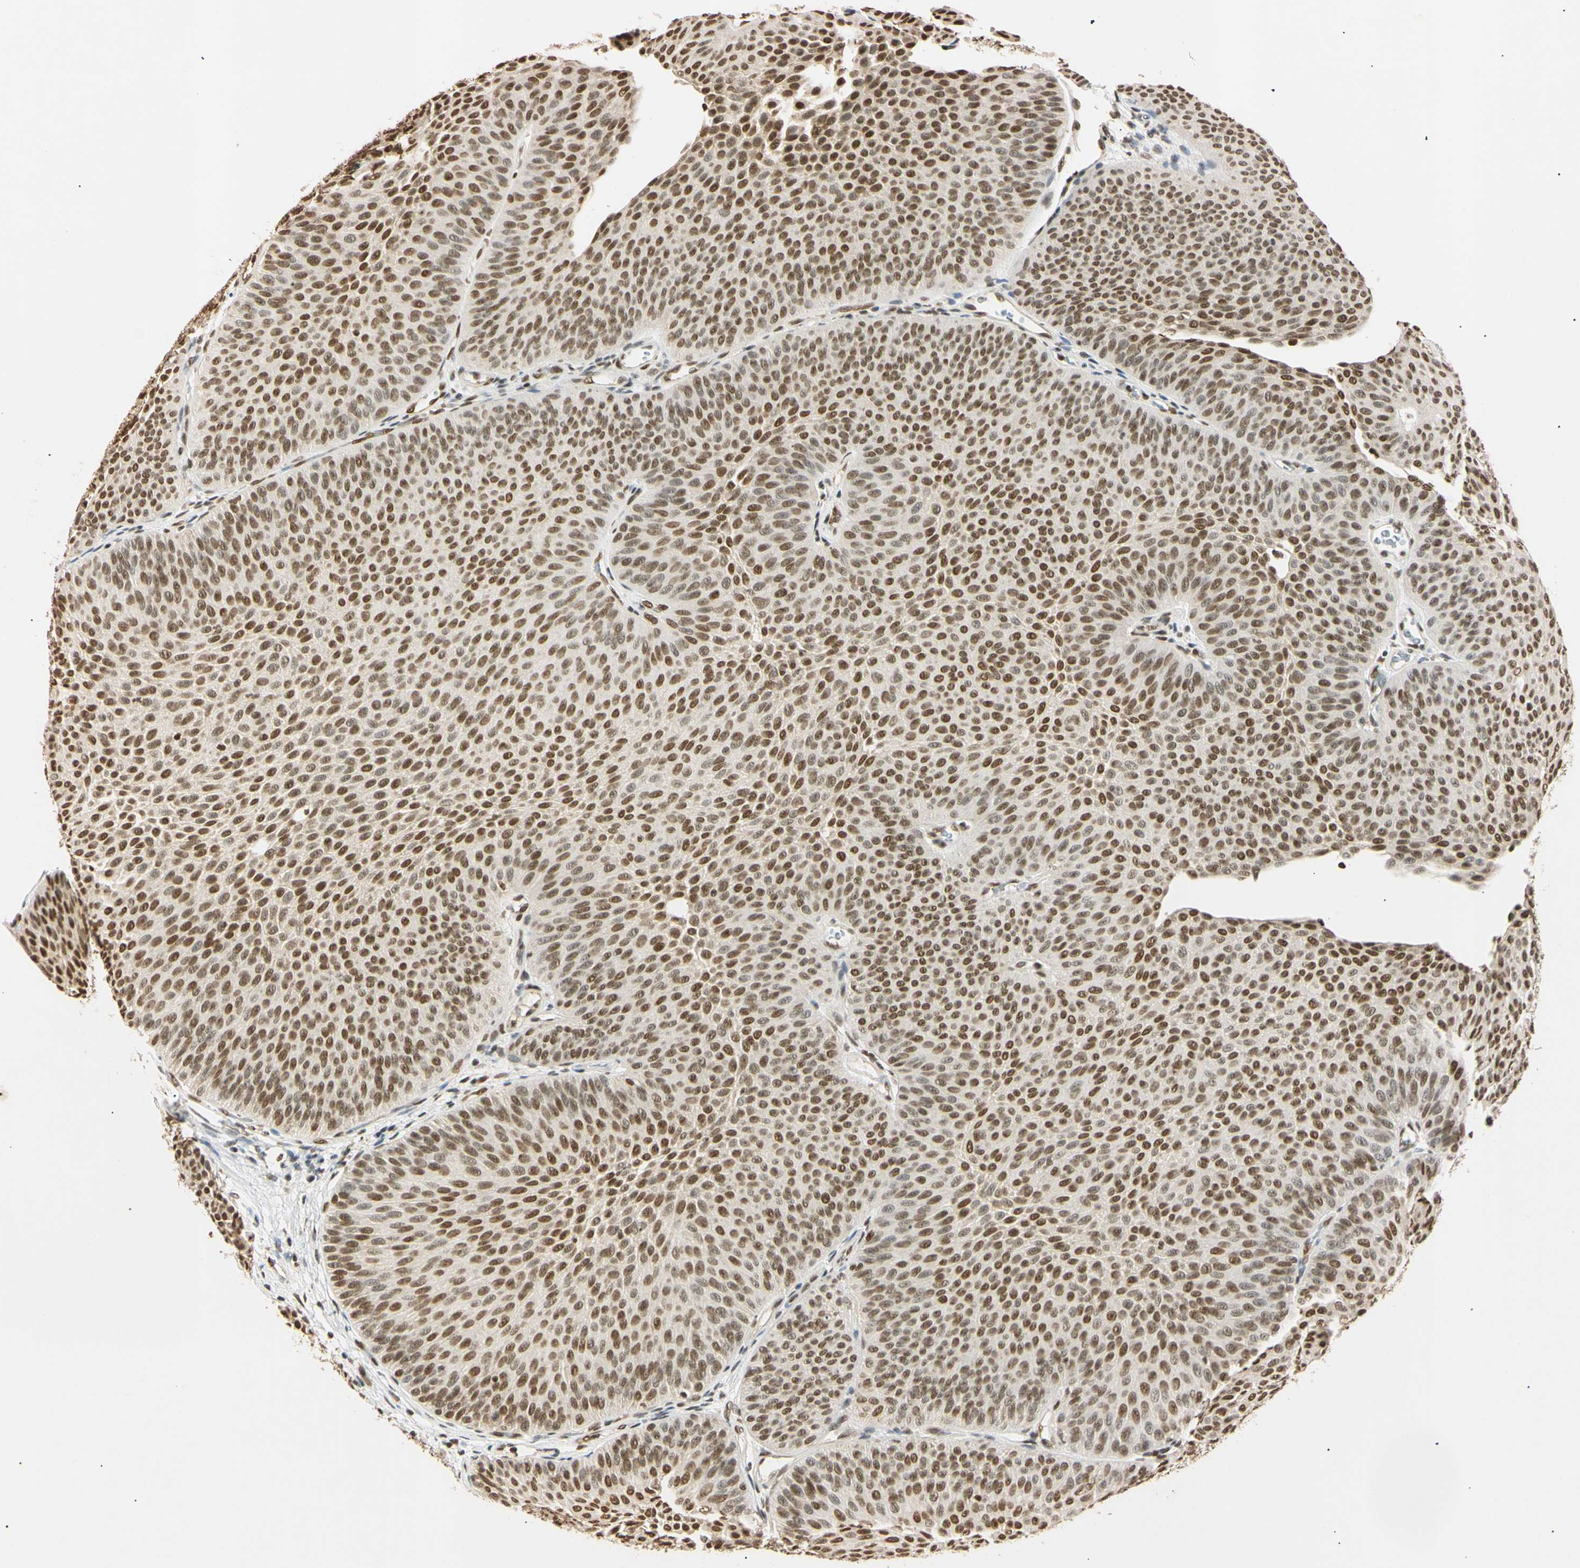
{"staining": {"intensity": "strong", "quantity": ">75%", "location": "nuclear"}, "tissue": "urothelial cancer", "cell_type": "Tumor cells", "image_type": "cancer", "snomed": [{"axis": "morphology", "description": "Urothelial carcinoma, Low grade"}, {"axis": "topography", "description": "Urinary bladder"}], "caption": "Low-grade urothelial carcinoma stained for a protein exhibits strong nuclear positivity in tumor cells.", "gene": "SMARCA5", "patient": {"sex": "female", "age": 60}}